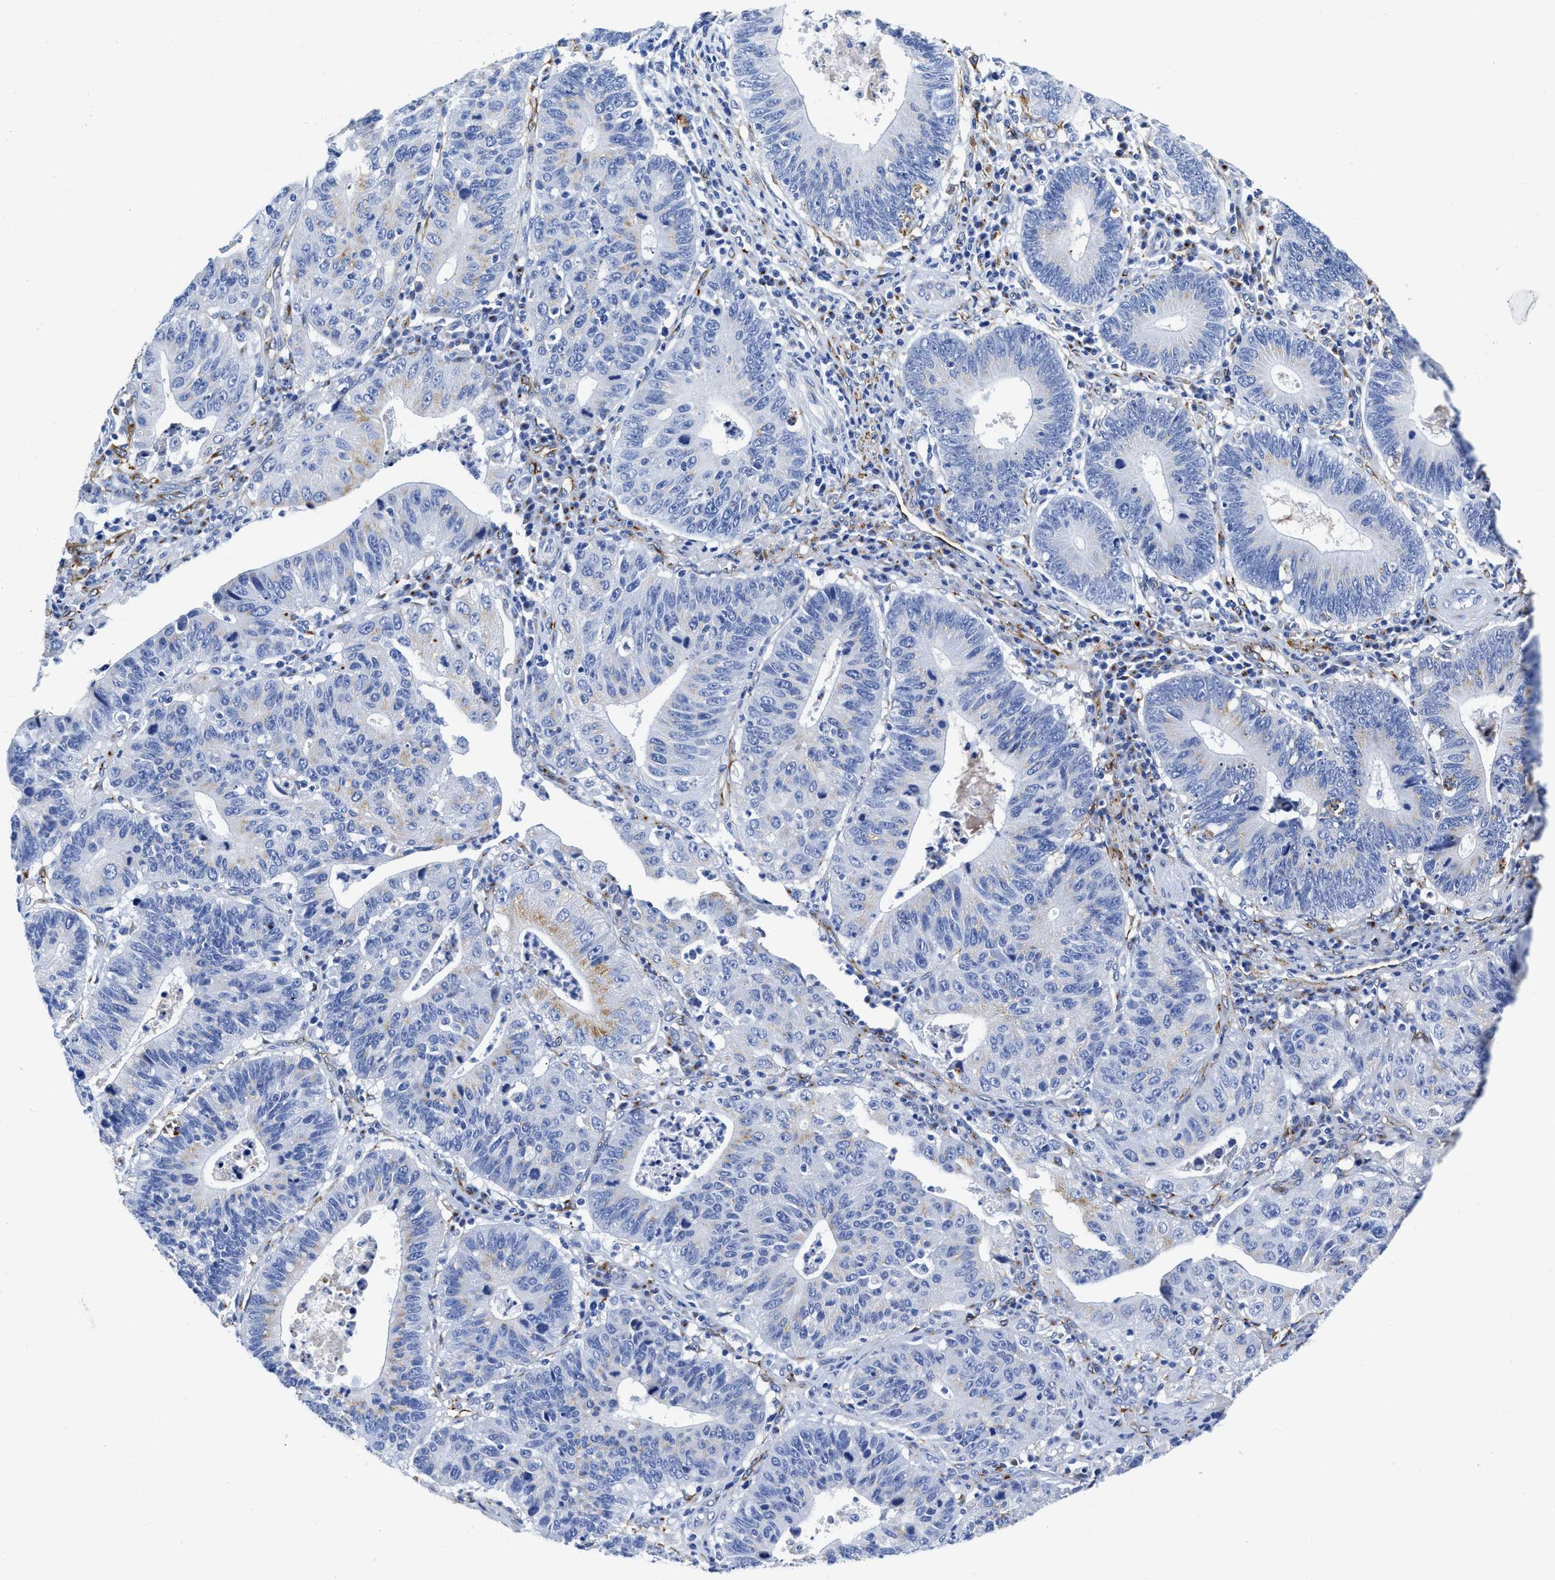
{"staining": {"intensity": "weak", "quantity": "<25%", "location": "cytoplasmic/membranous"}, "tissue": "stomach cancer", "cell_type": "Tumor cells", "image_type": "cancer", "snomed": [{"axis": "morphology", "description": "Adenocarcinoma, NOS"}, {"axis": "topography", "description": "Stomach"}], "caption": "Micrograph shows no significant protein expression in tumor cells of stomach cancer.", "gene": "TVP23B", "patient": {"sex": "male", "age": 59}}